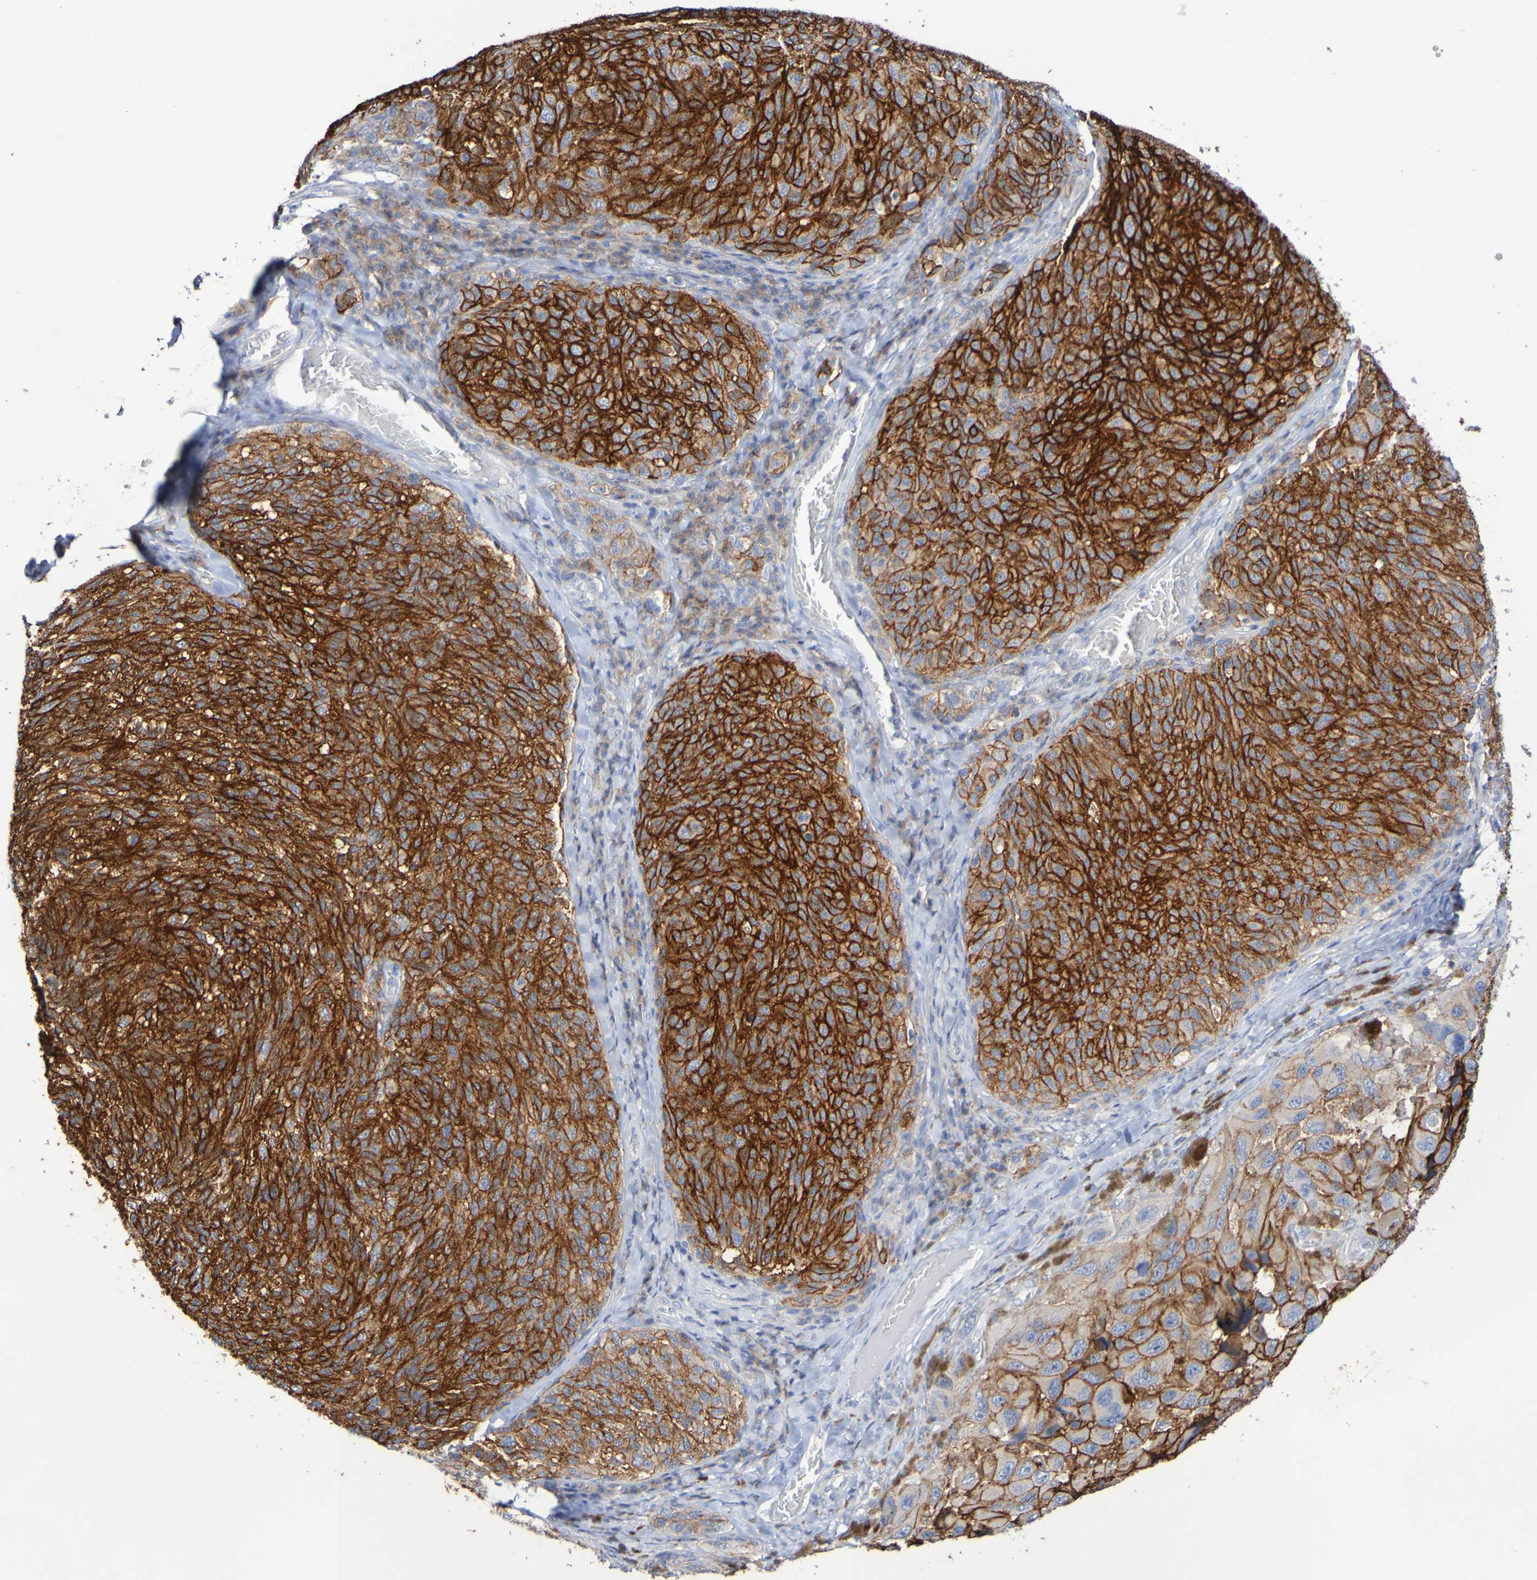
{"staining": {"intensity": "strong", "quantity": ">75%", "location": "cytoplasmic/membranous"}, "tissue": "melanoma", "cell_type": "Tumor cells", "image_type": "cancer", "snomed": [{"axis": "morphology", "description": "Malignant melanoma, NOS"}, {"axis": "topography", "description": "Skin"}], "caption": "A brown stain highlights strong cytoplasmic/membranous positivity of a protein in human melanoma tumor cells.", "gene": "SLC3A2", "patient": {"sex": "female", "age": 73}}